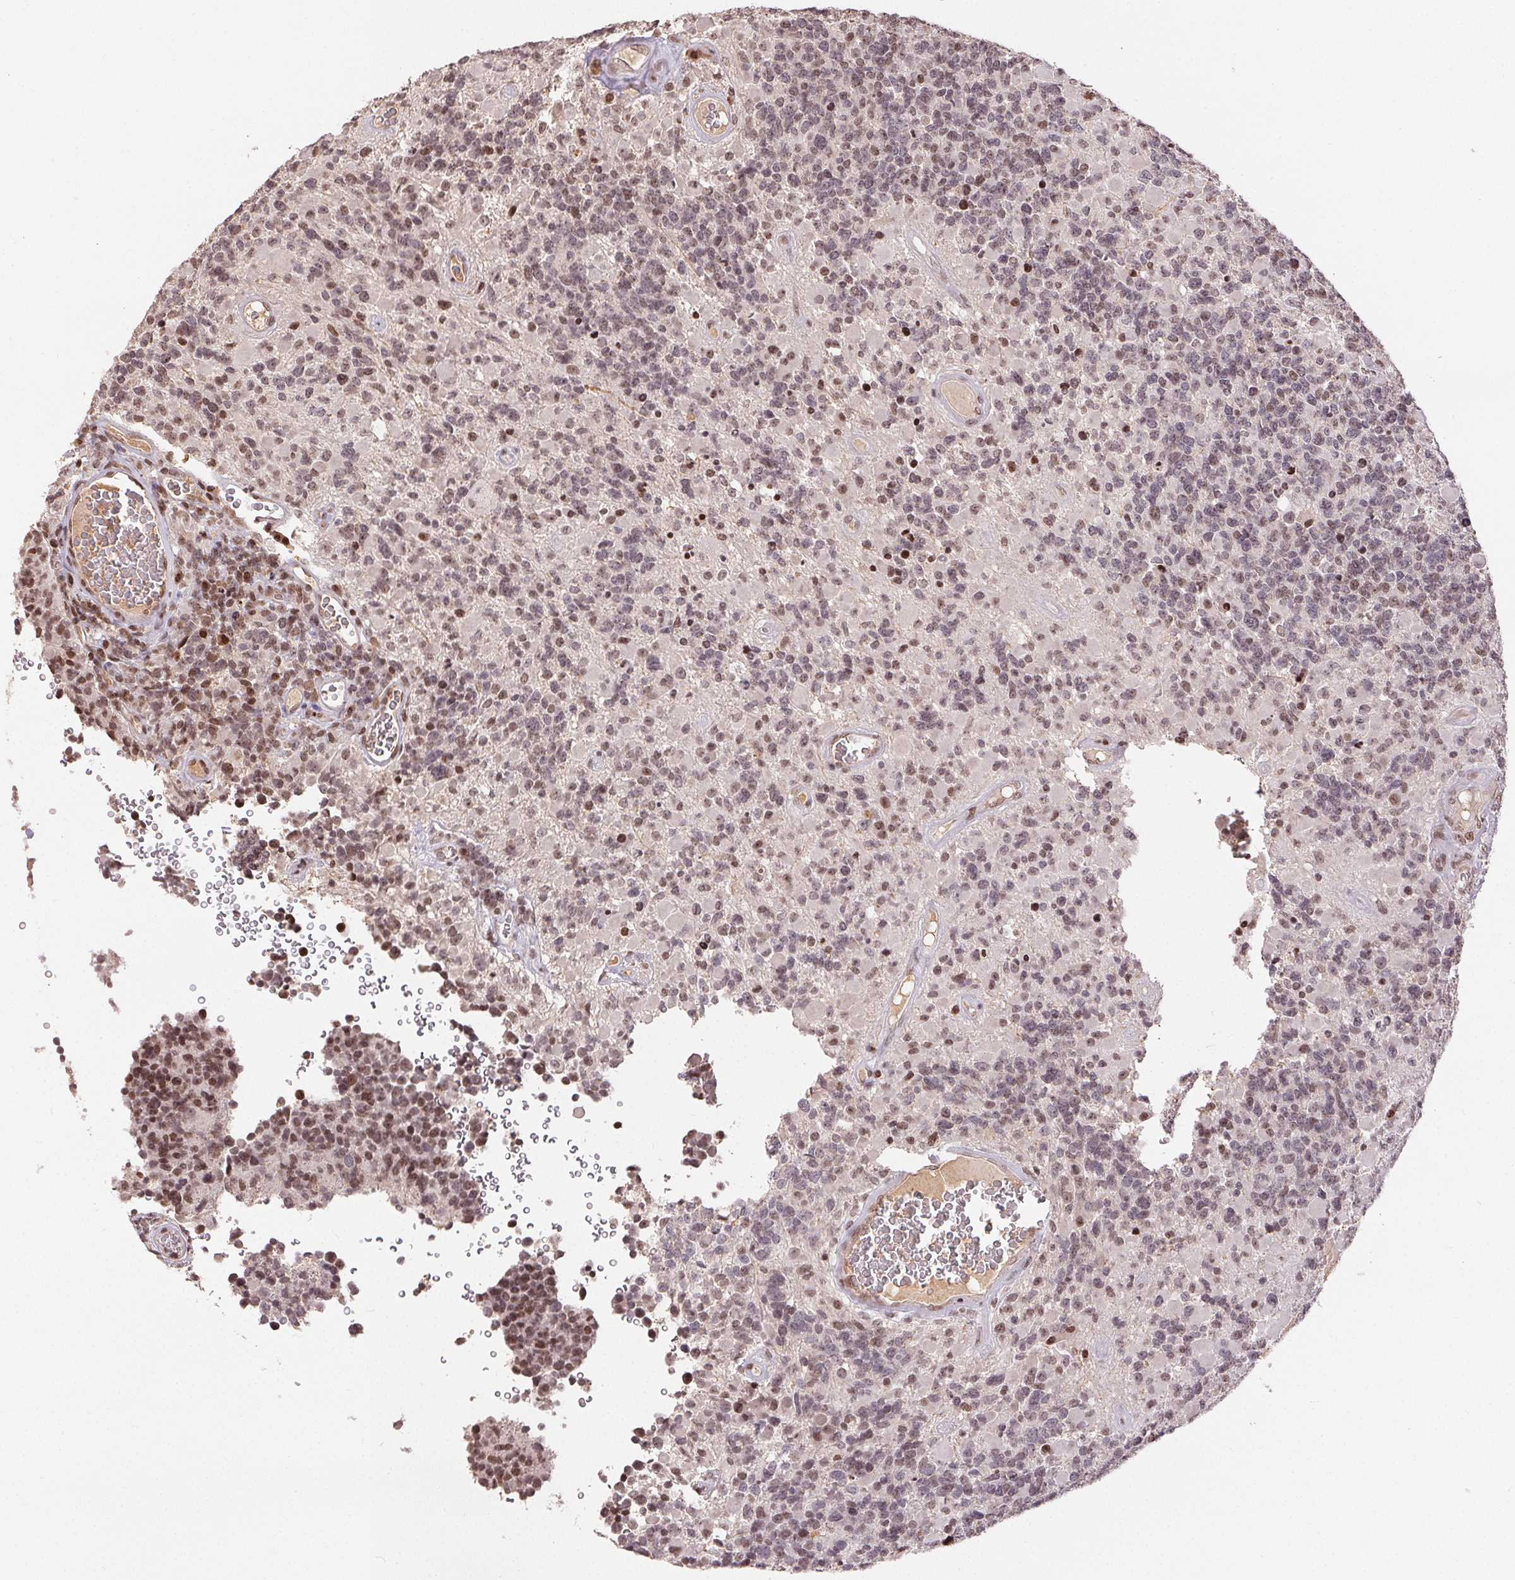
{"staining": {"intensity": "weak", "quantity": "25%-75%", "location": "nuclear"}, "tissue": "glioma", "cell_type": "Tumor cells", "image_type": "cancer", "snomed": [{"axis": "morphology", "description": "Glioma, malignant, High grade"}, {"axis": "topography", "description": "Brain"}], "caption": "High-magnification brightfield microscopy of high-grade glioma (malignant) stained with DAB (brown) and counterstained with hematoxylin (blue). tumor cells exhibit weak nuclear positivity is identified in approximately25%-75% of cells.", "gene": "MAPKAPK2", "patient": {"sex": "female", "age": 40}}